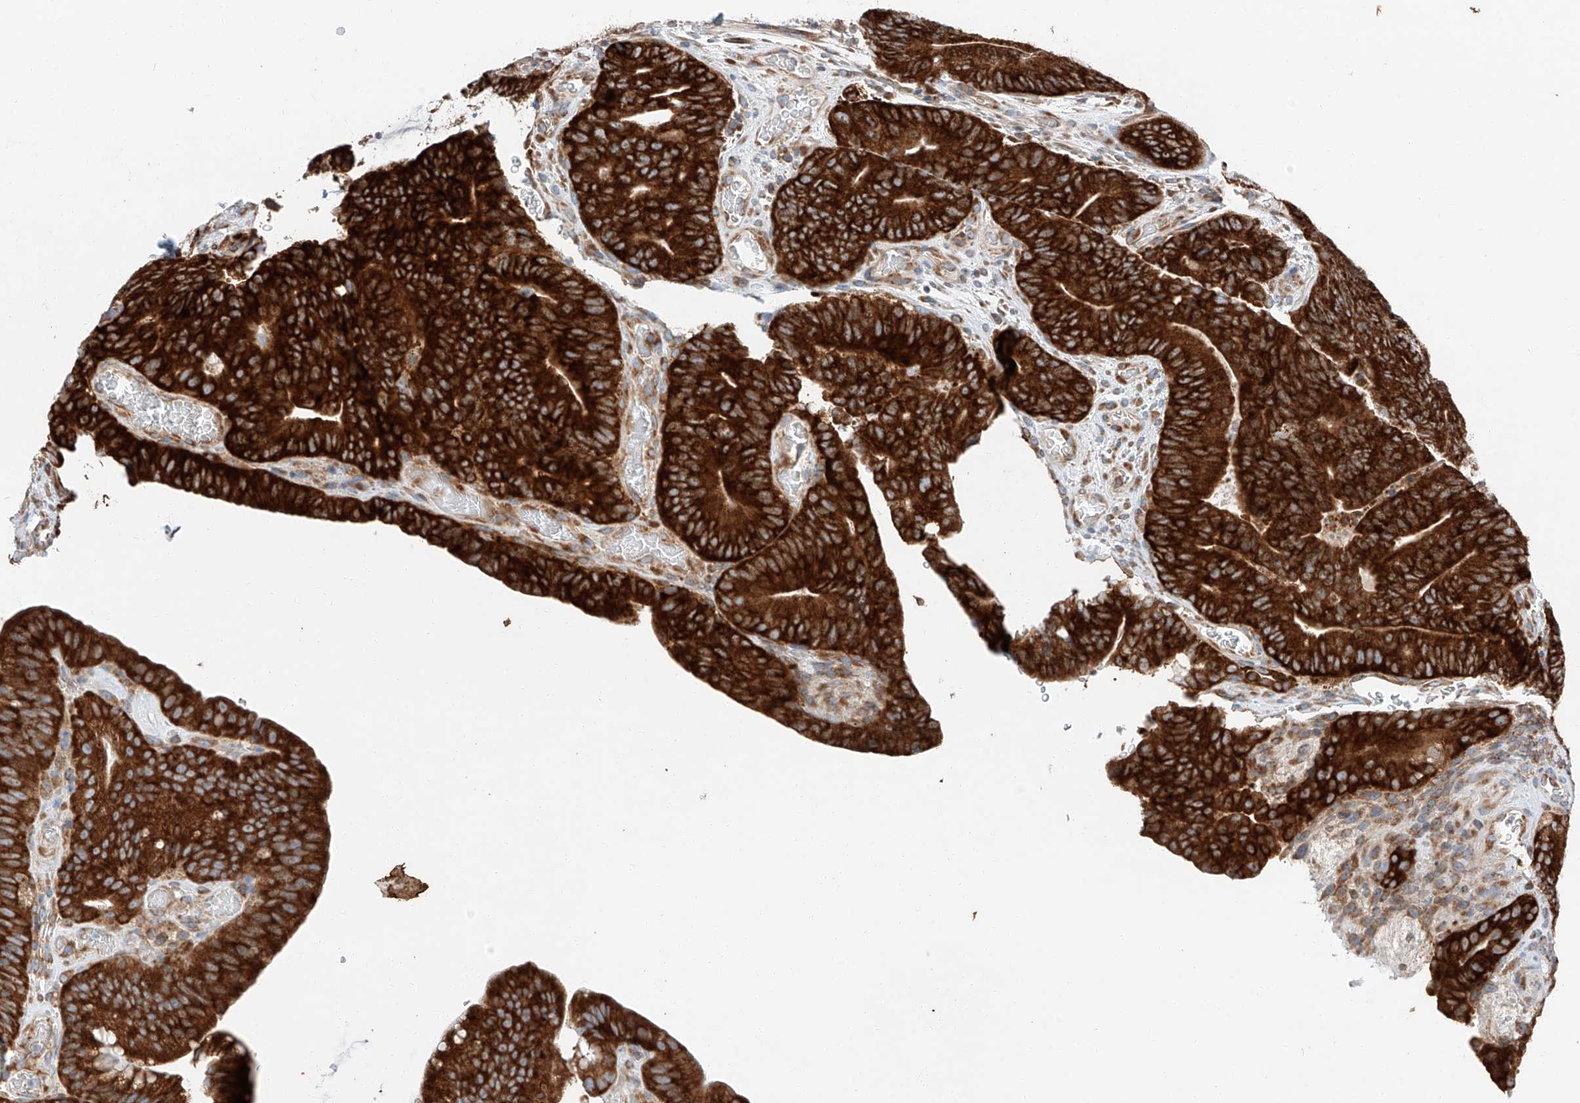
{"staining": {"intensity": "strong", "quantity": ">75%", "location": "cytoplasmic/membranous"}, "tissue": "colorectal cancer", "cell_type": "Tumor cells", "image_type": "cancer", "snomed": [{"axis": "morphology", "description": "Normal tissue, NOS"}, {"axis": "topography", "description": "Colon"}], "caption": "This is an image of immunohistochemistry (IHC) staining of colorectal cancer, which shows strong staining in the cytoplasmic/membranous of tumor cells.", "gene": "ZC3H15", "patient": {"sex": "female", "age": 82}}